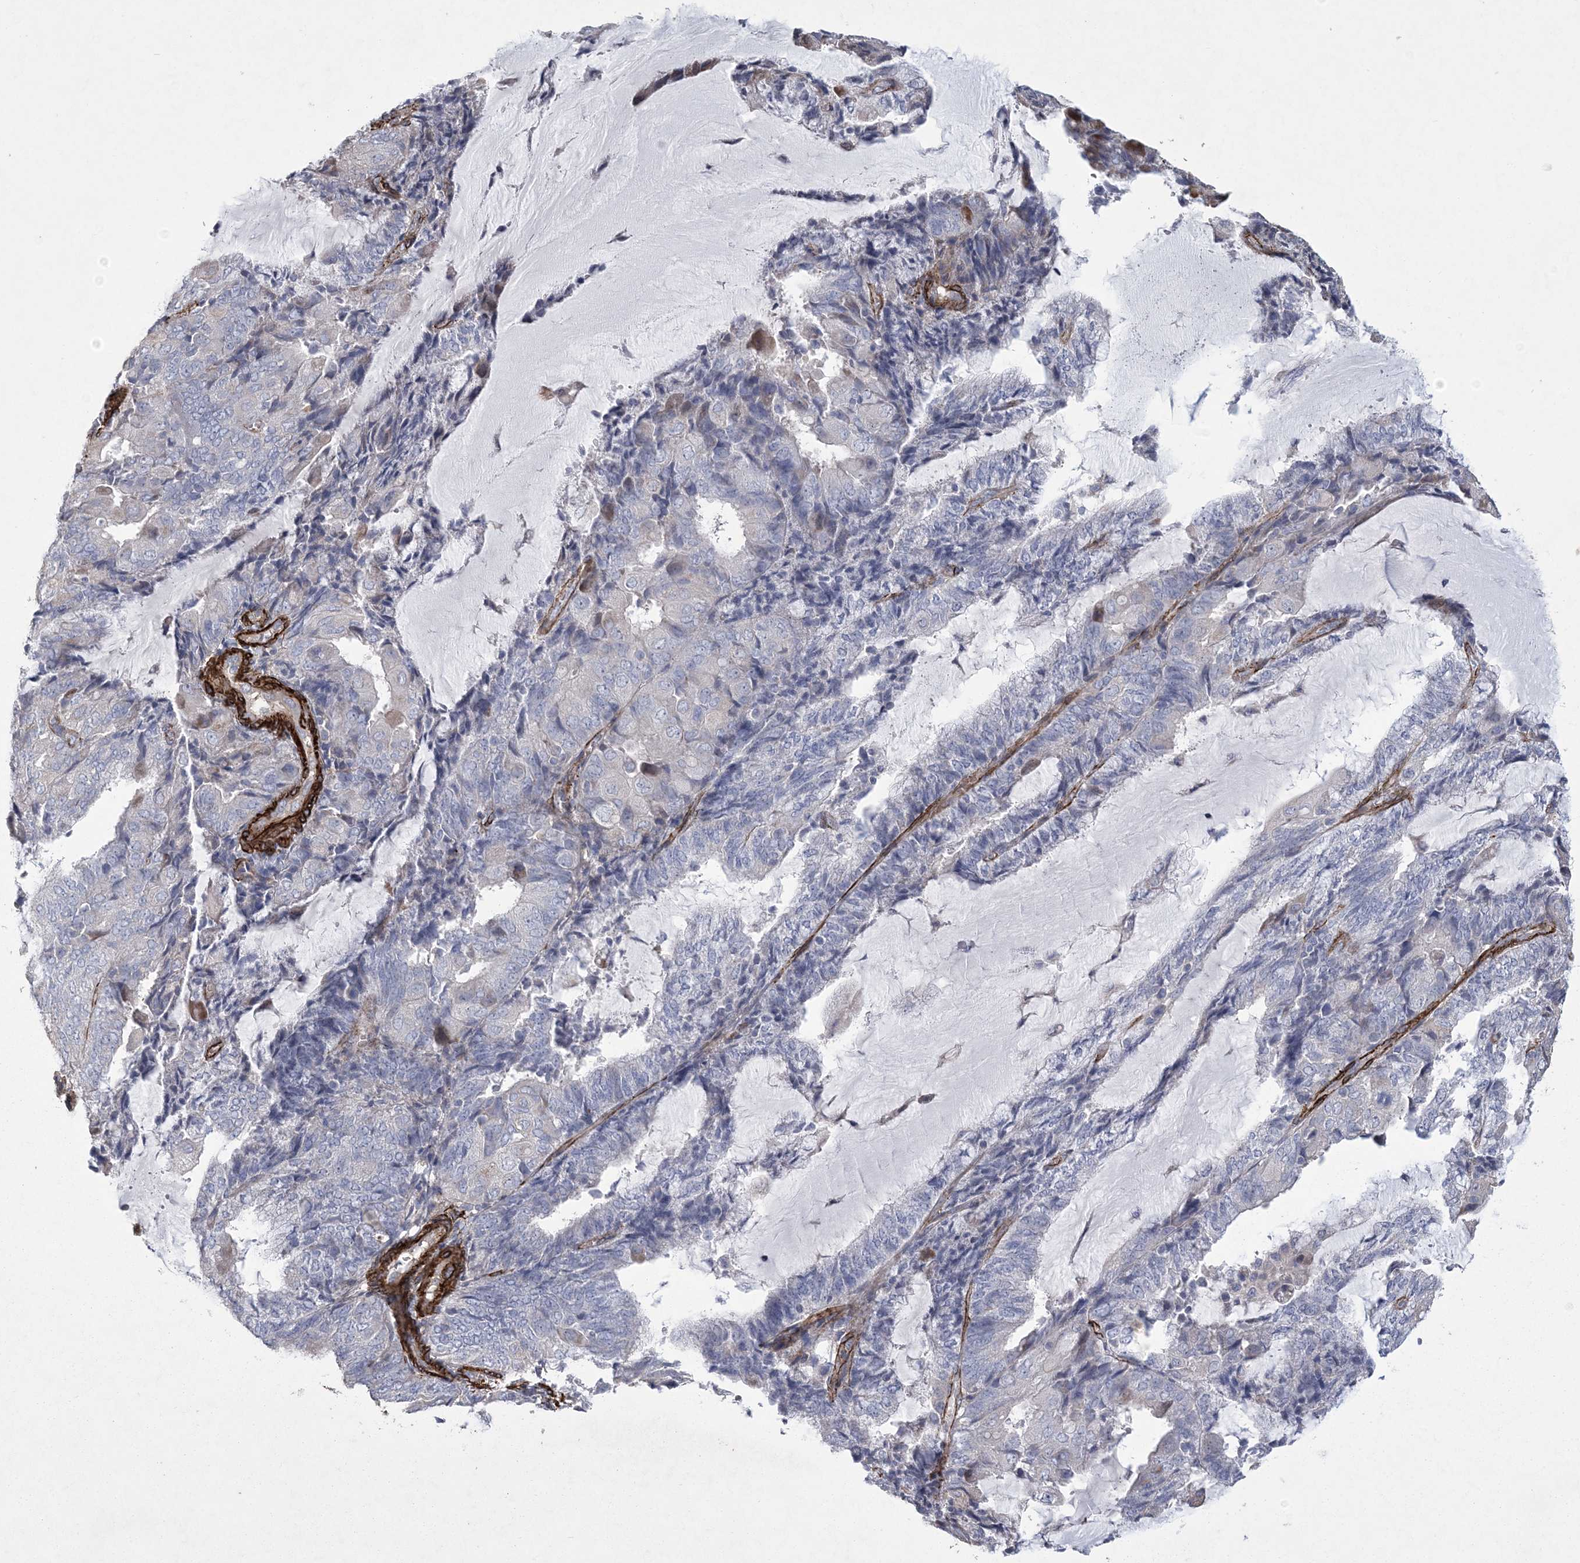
{"staining": {"intensity": "negative", "quantity": "none", "location": "none"}, "tissue": "endometrial cancer", "cell_type": "Tumor cells", "image_type": "cancer", "snomed": [{"axis": "morphology", "description": "Adenocarcinoma, NOS"}, {"axis": "topography", "description": "Endometrium"}], "caption": "Immunohistochemical staining of human adenocarcinoma (endometrial) shows no significant expression in tumor cells.", "gene": "ARSJ", "patient": {"sex": "female", "age": 81}}